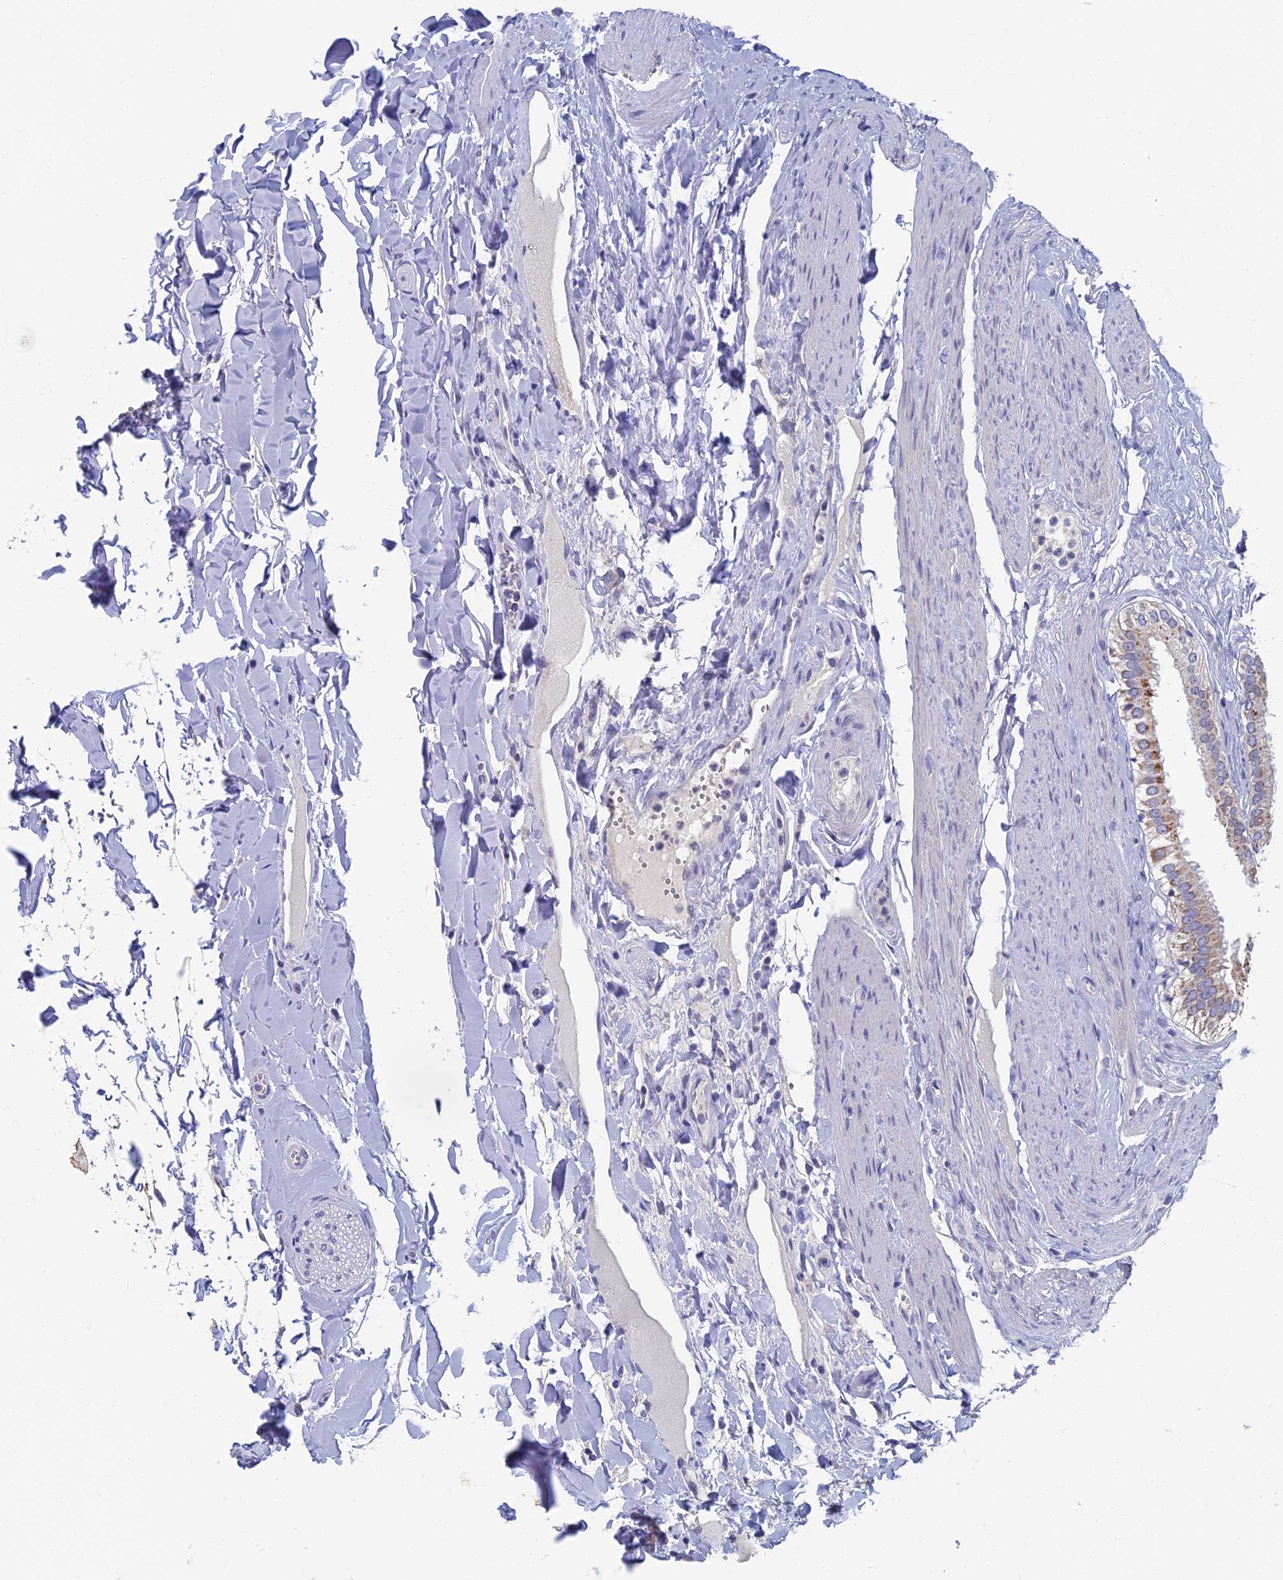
{"staining": {"intensity": "moderate", "quantity": "25%-75%", "location": "cytoplasmic/membranous"}, "tissue": "gallbladder", "cell_type": "Glandular cells", "image_type": "normal", "snomed": [{"axis": "morphology", "description": "Normal tissue, NOS"}, {"axis": "topography", "description": "Gallbladder"}], "caption": "Gallbladder stained with immunohistochemistry exhibits moderate cytoplasmic/membranous positivity in approximately 25%-75% of glandular cells. (IHC, brightfield microscopy, high magnification).", "gene": "OAT", "patient": {"sex": "female", "age": 61}}